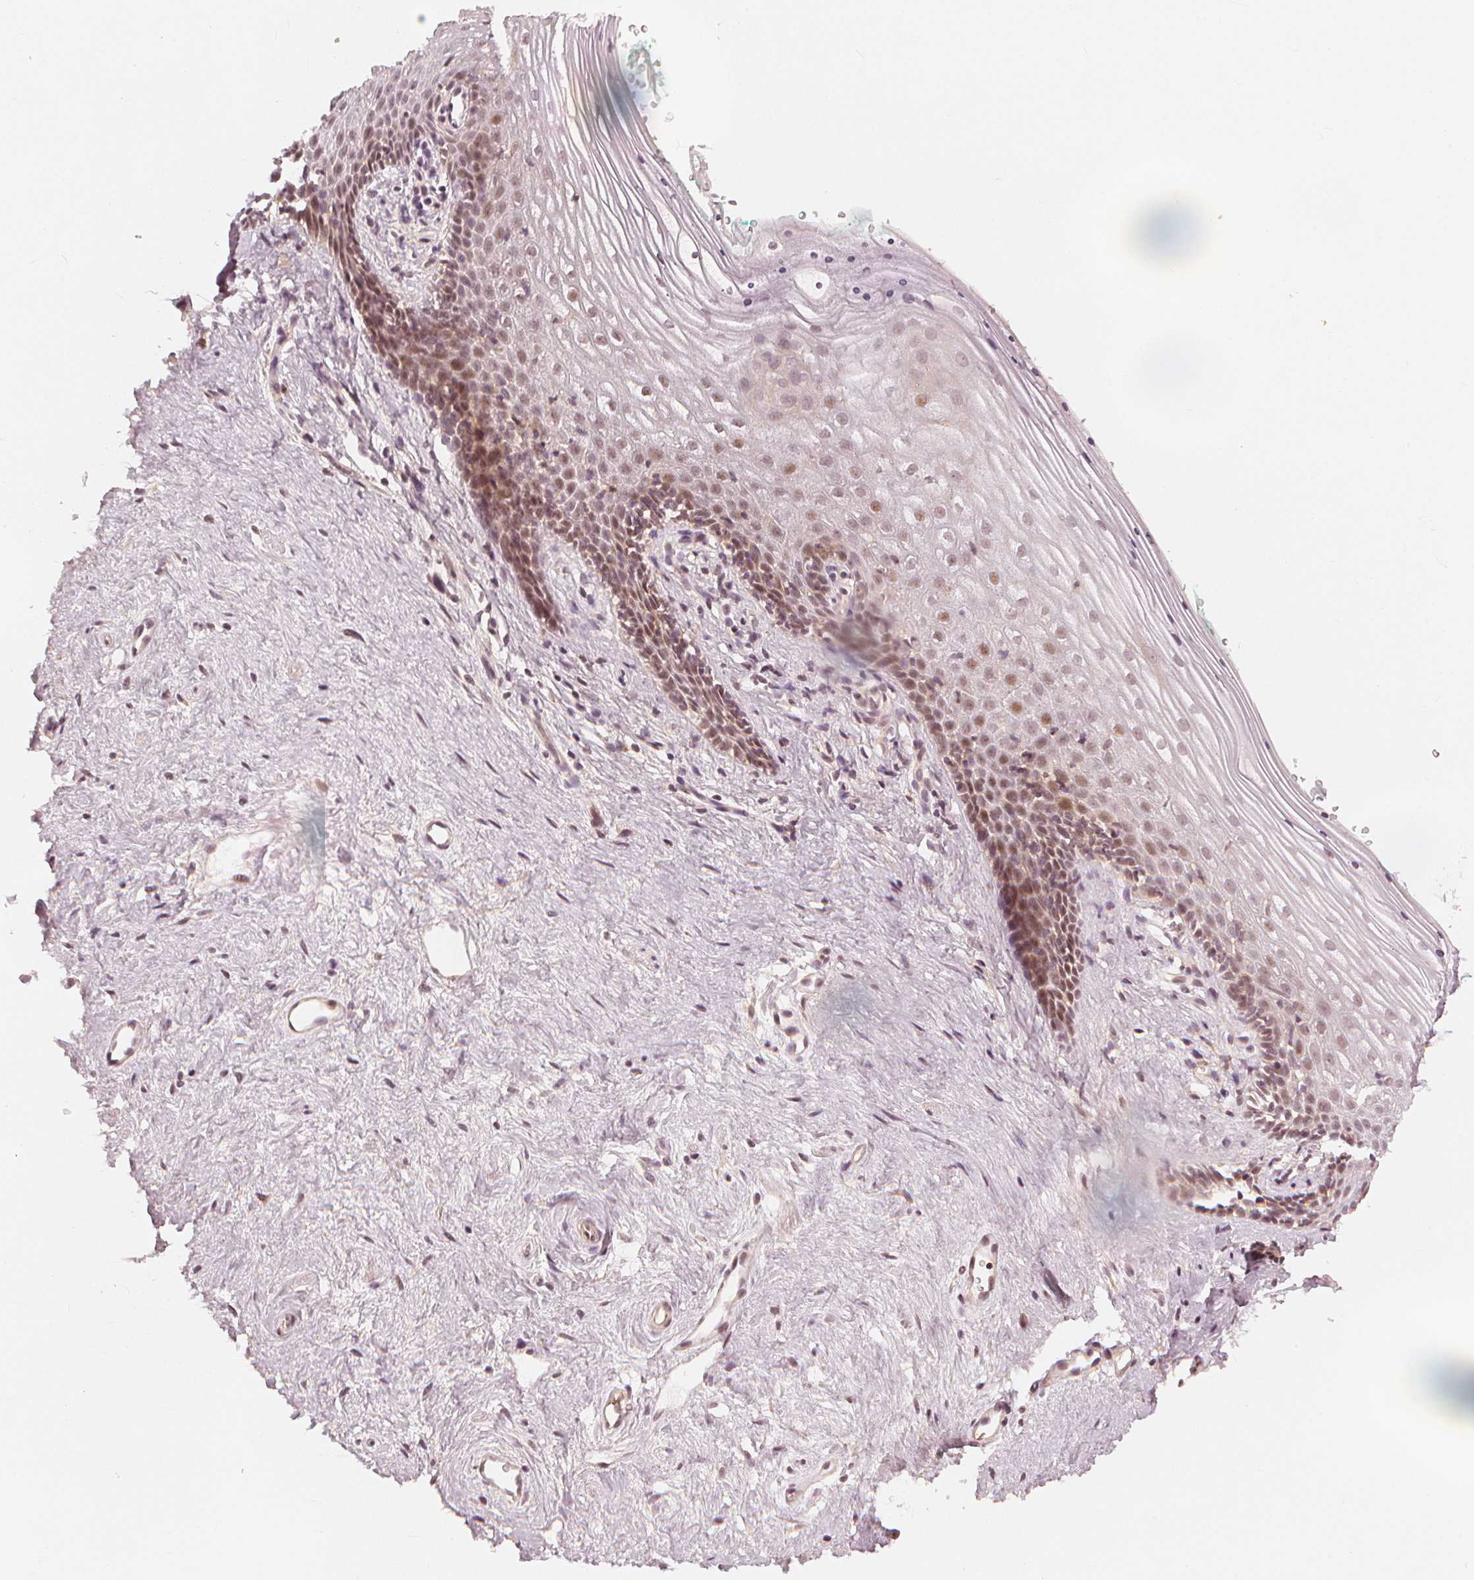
{"staining": {"intensity": "moderate", "quantity": "25%-75%", "location": "nuclear"}, "tissue": "vagina", "cell_type": "Squamous epithelial cells", "image_type": "normal", "snomed": [{"axis": "morphology", "description": "Normal tissue, NOS"}, {"axis": "topography", "description": "Vagina"}], "caption": "Immunohistochemistry (IHC) micrograph of unremarkable human vagina stained for a protein (brown), which displays medium levels of moderate nuclear staining in about 25%-75% of squamous epithelial cells.", "gene": "SLC34A1", "patient": {"sex": "female", "age": 42}}